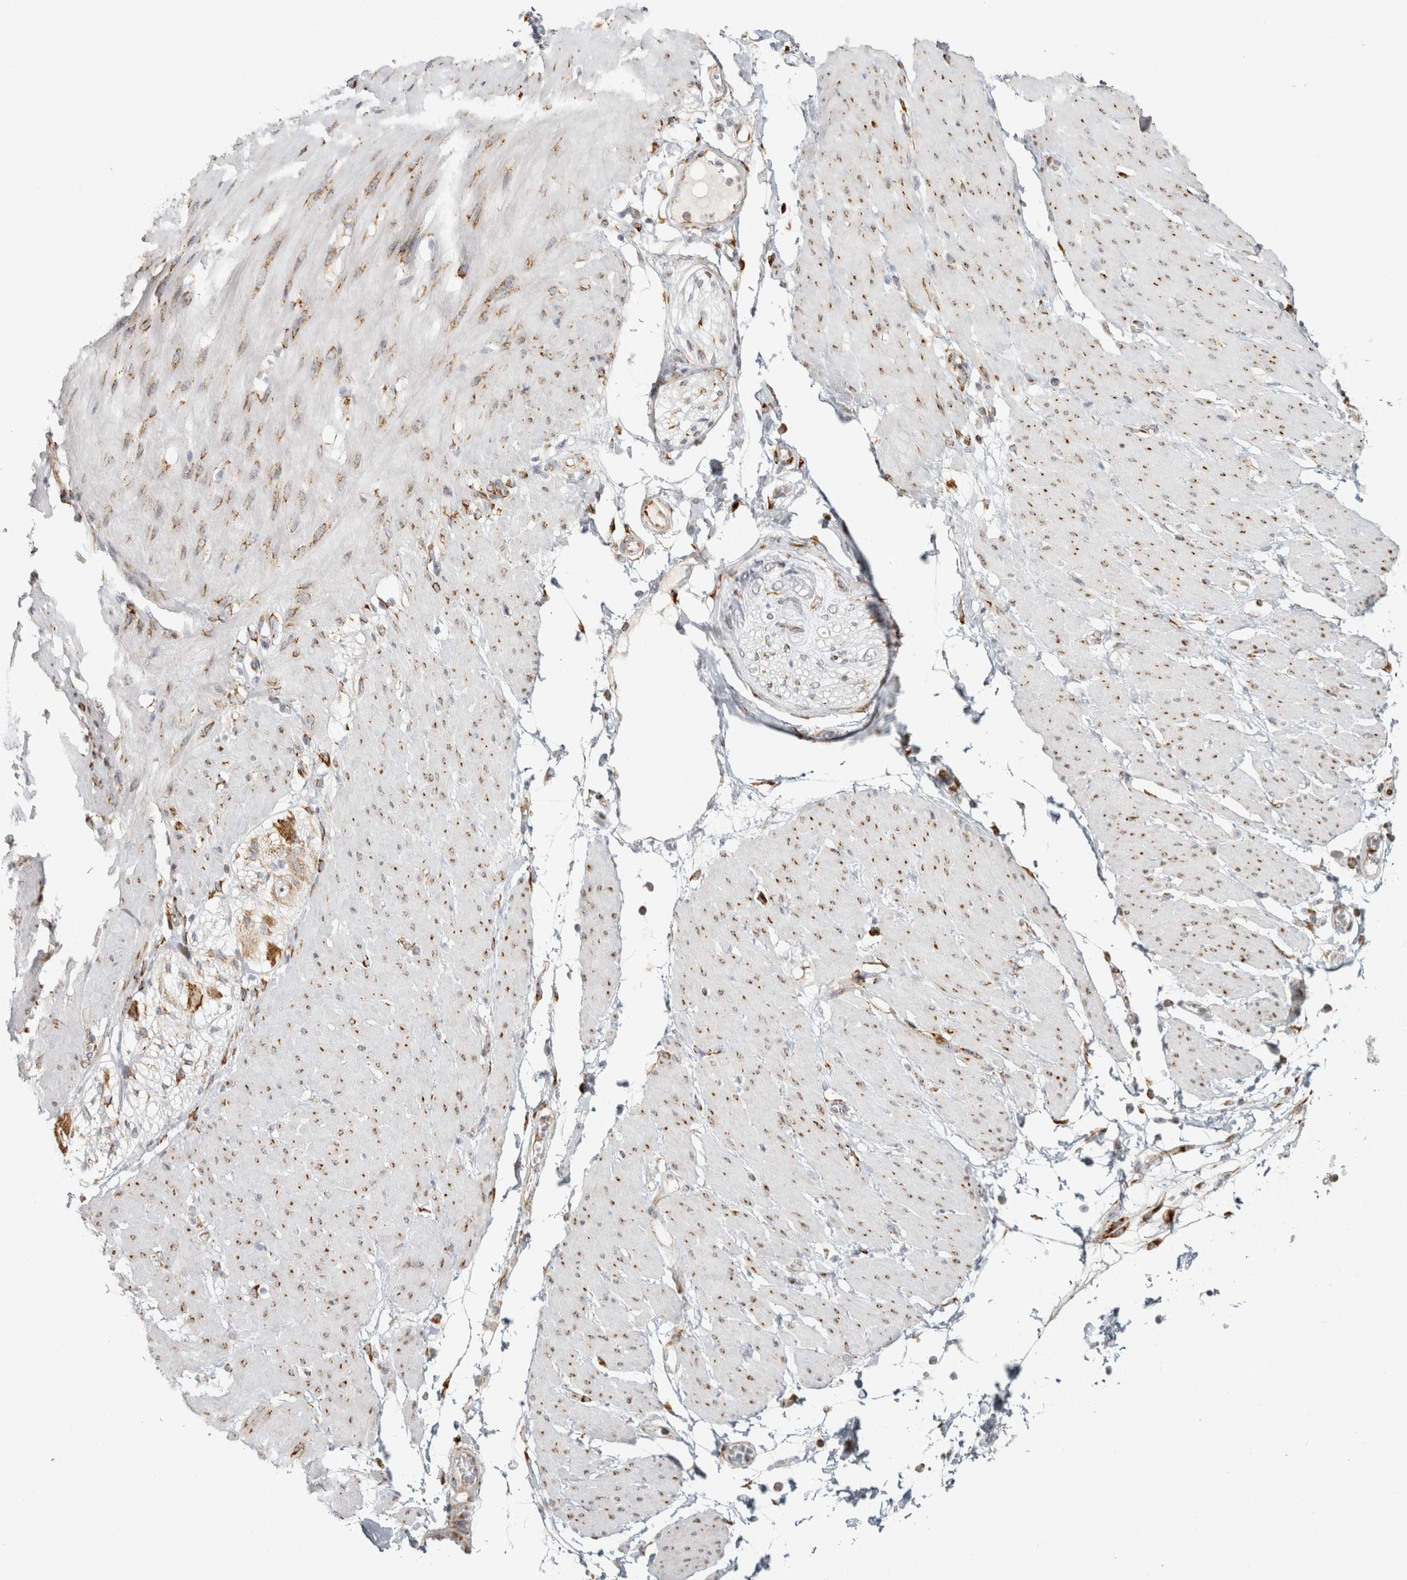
{"staining": {"intensity": "negative", "quantity": "none", "location": "none"}, "tissue": "adipose tissue", "cell_type": "Adipocytes", "image_type": "normal", "snomed": [{"axis": "morphology", "description": "Normal tissue, NOS"}, {"axis": "morphology", "description": "Adenocarcinoma, NOS"}, {"axis": "topography", "description": "Duodenum"}, {"axis": "topography", "description": "Peripheral nerve tissue"}], "caption": "This is an IHC micrograph of unremarkable human adipose tissue. There is no staining in adipocytes.", "gene": "OSTN", "patient": {"sex": "female", "age": 60}}